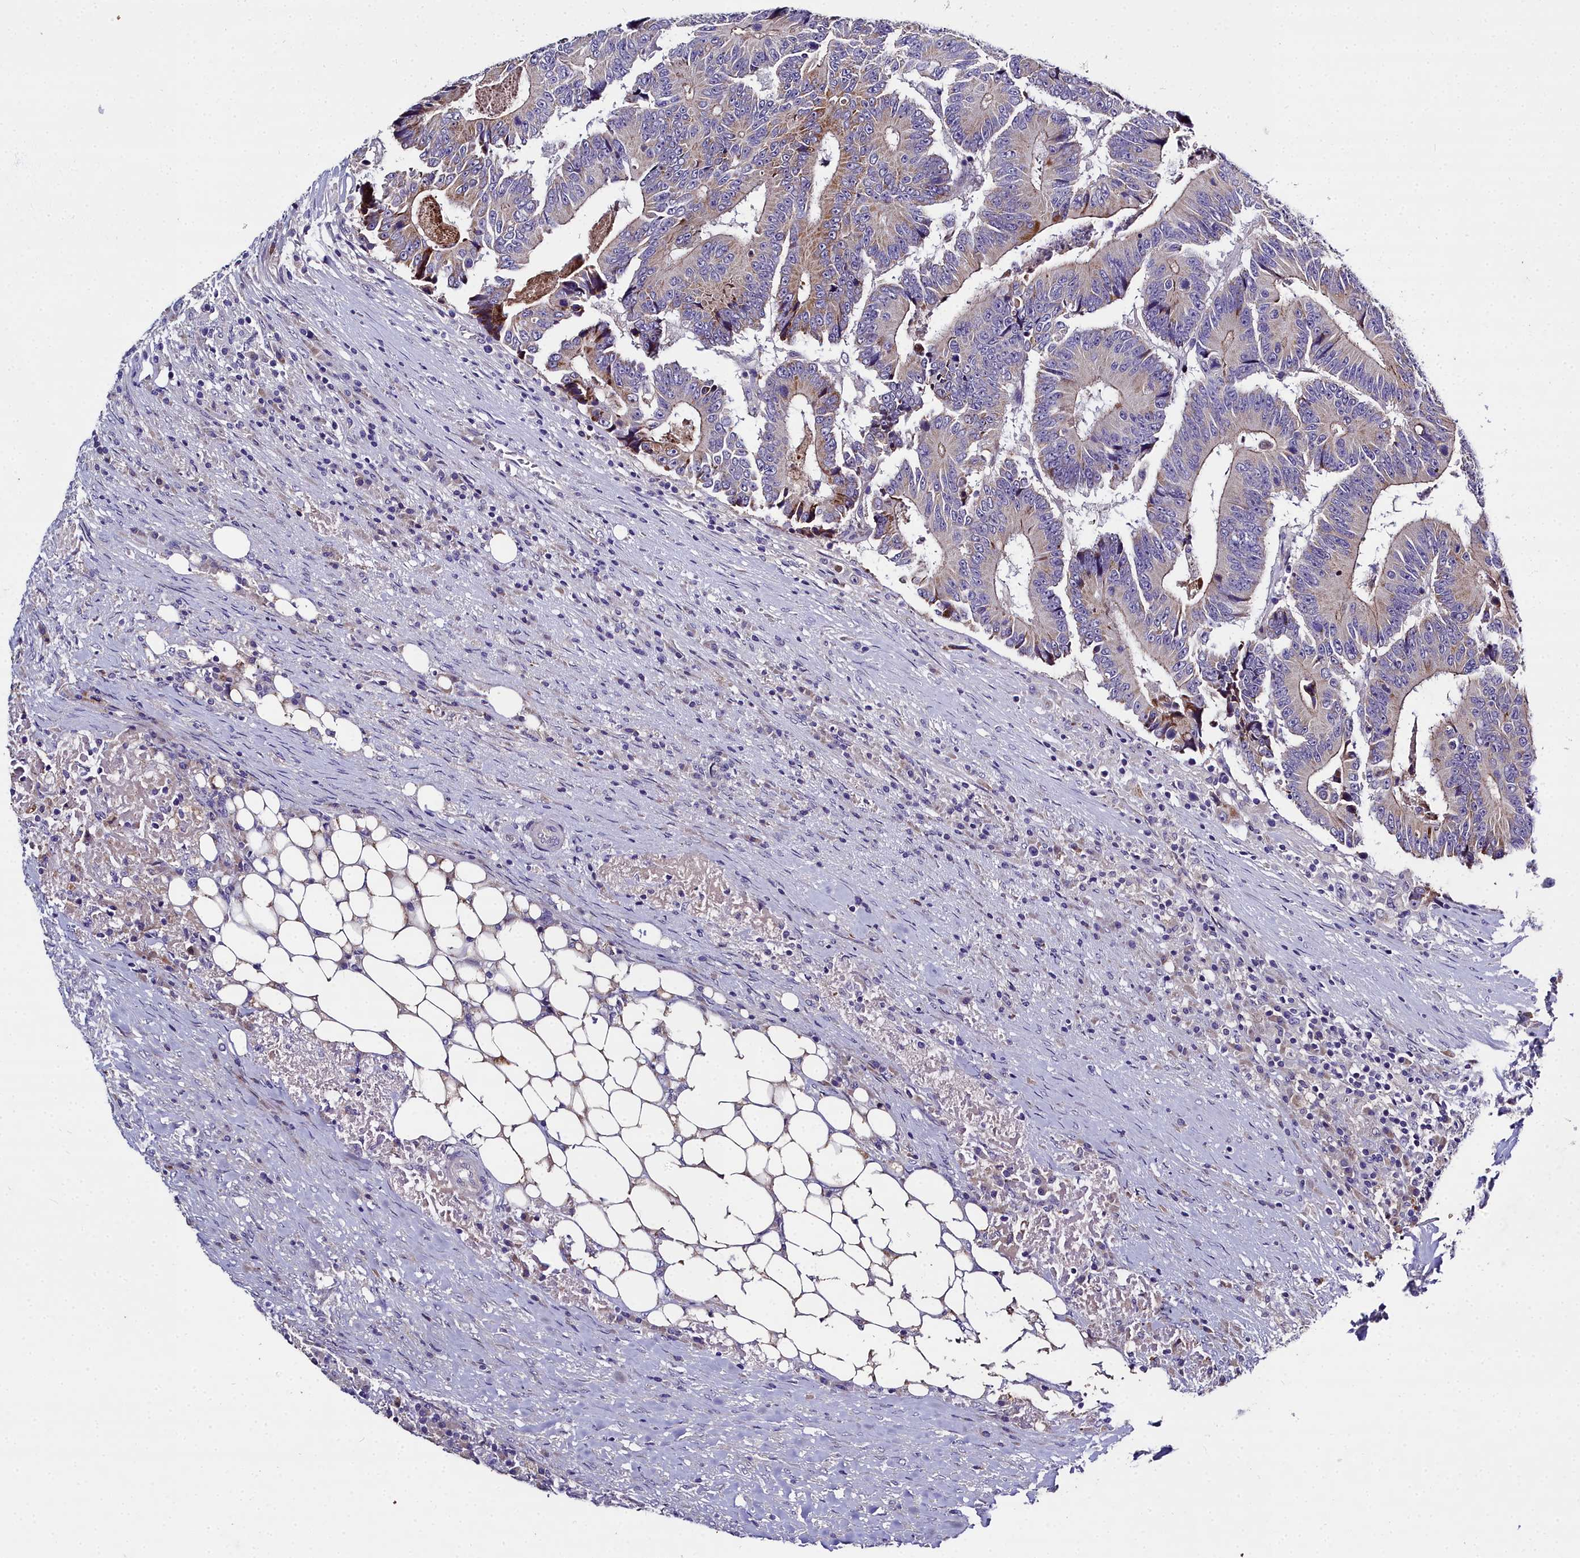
{"staining": {"intensity": "moderate", "quantity": "25%-75%", "location": "cytoplasmic/membranous"}, "tissue": "colorectal cancer", "cell_type": "Tumor cells", "image_type": "cancer", "snomed": [{"axis": "morphology", "description": "Adenocarcinoma, NOS"}, {"axis": "topography", "description": "Colon"}], "caption": "Immunohistochemistry (IHC) (DAB (3,3'-diaminobenzidine)) staining of colorectal cancer reveals moderate cytoplasmic/membranous protein positivity in about 25%-75% of tumor cells.", "gene": "NT5M", "patient": {"sex": "male", "age": 83}}